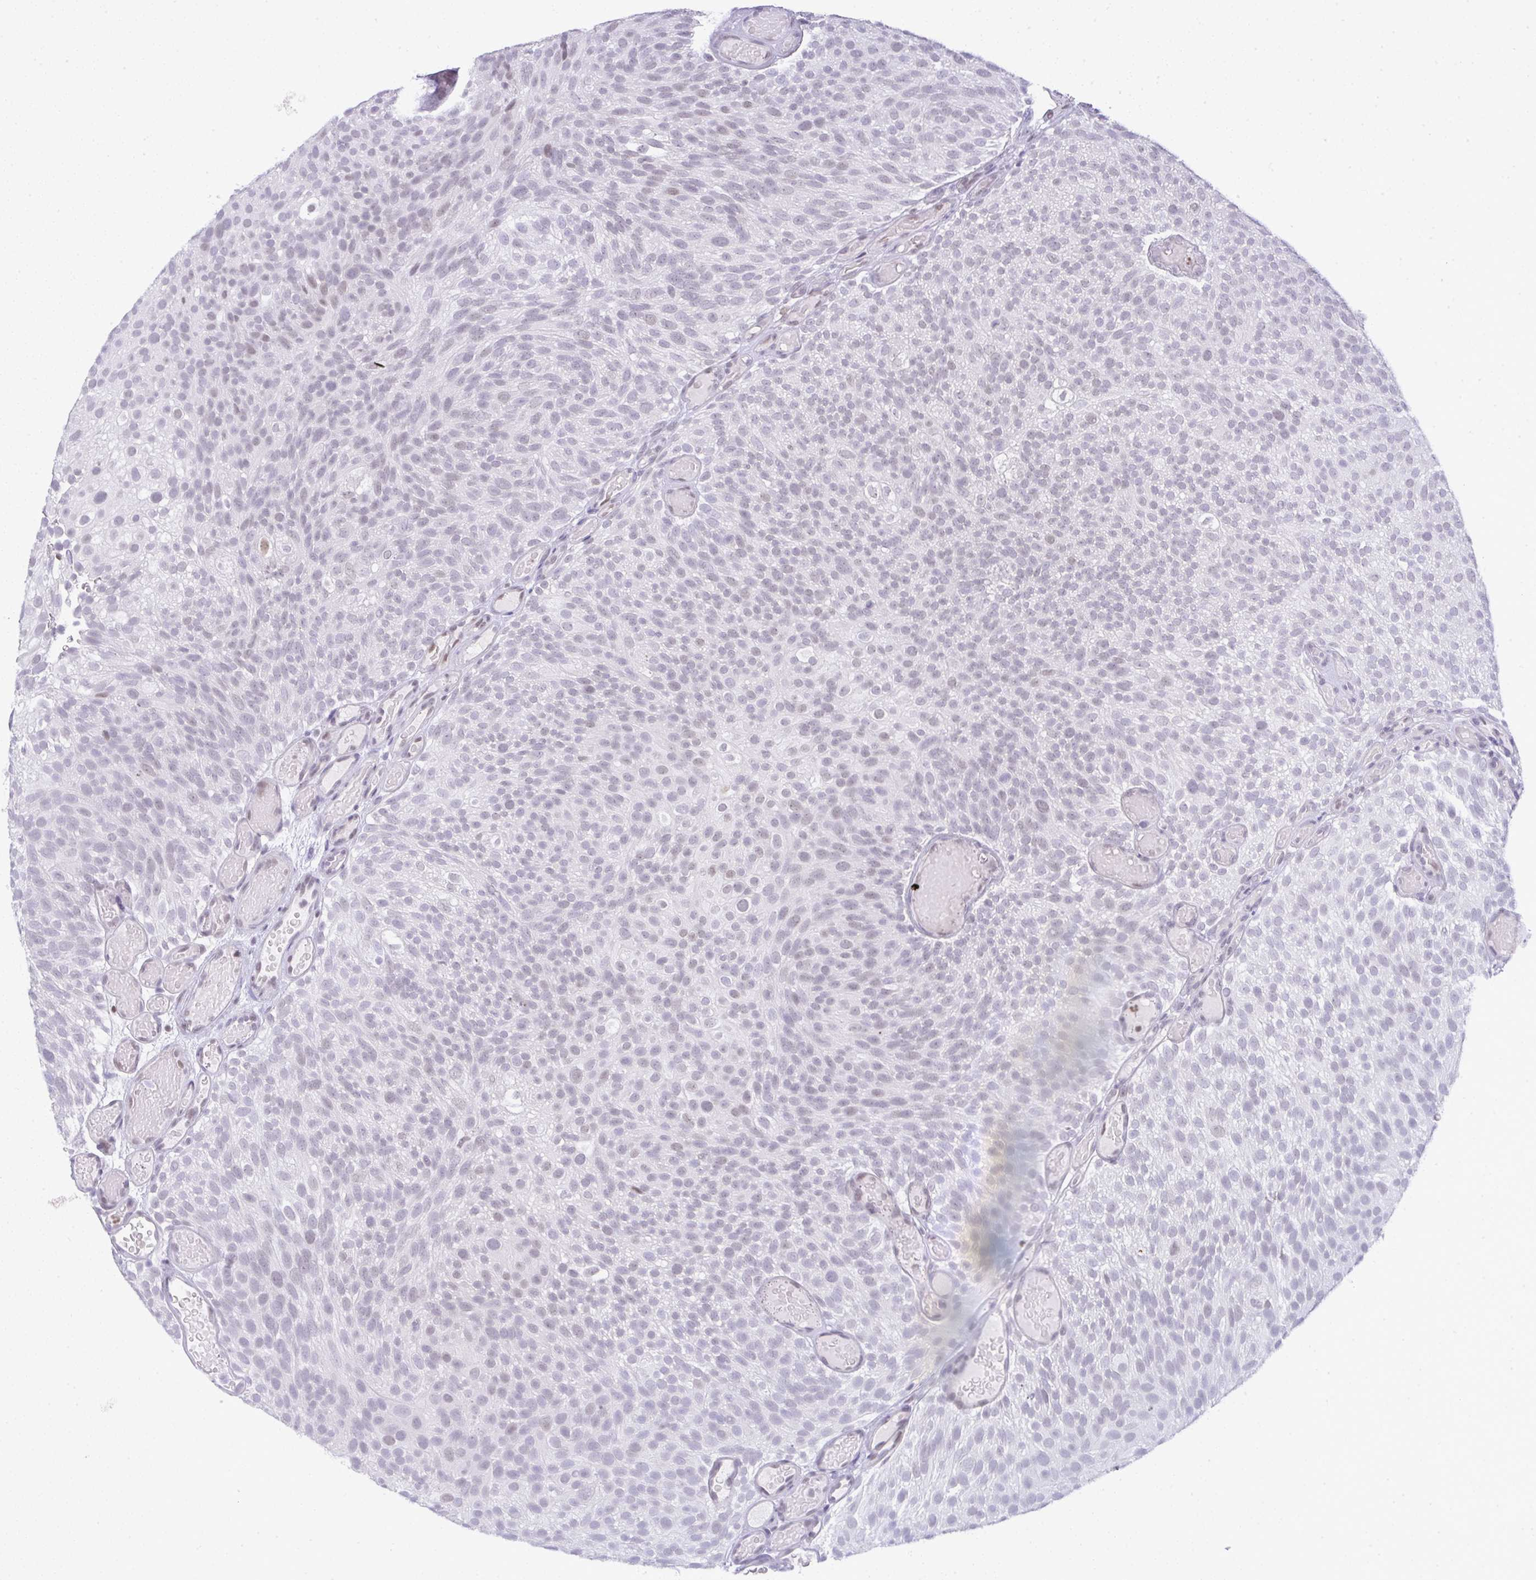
{"staining": {"intensity": "negative", "quantity": "none", "location": "none"}, "tissue": "urothelial cancer", "cell_type": "Tumor cells", "image_type": "cancer", "snomed": [{"axis": "morphology", "description": "Urothelial carcinoma, Low grade"}, {"axis": "topography", "description": "Urinary bladder"}], "caption": "Human low-grade urothelial carcinoma stained for a protein using IHC reveals no expression in tumor cells.", "gene": "BBX", "patient": {"sex": "male", "age": 78}}